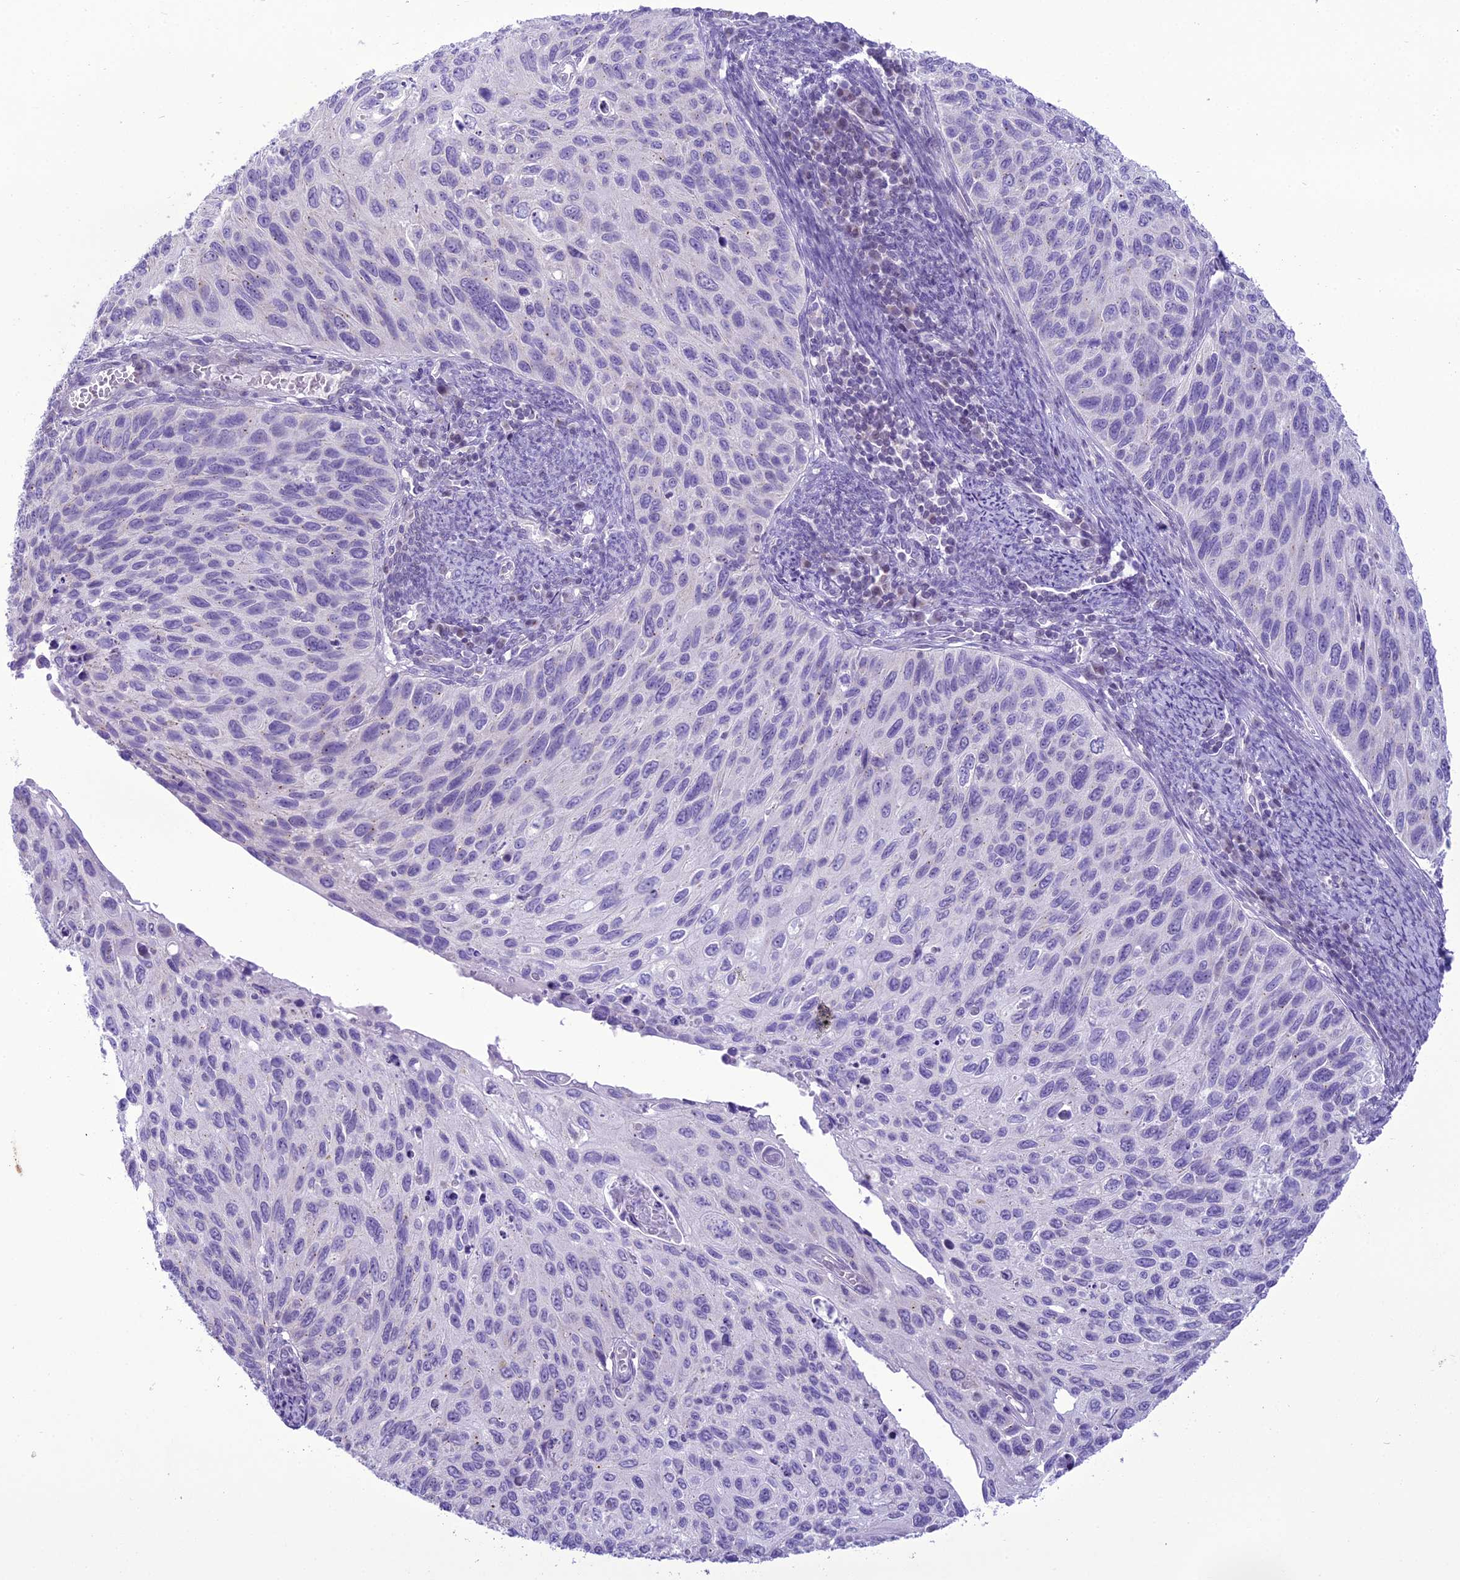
{"staining": {"intensity": "negative", "quantity": "none", "location": "none"}, "tissue": "cervical cancer", "cell_type": "Tumor cells", "image_type": "cancer", "snomed": [{"axis": "morphology", "description": "Squamous cell carcinoma, NOS"}, {"axis": "topography", "description": "Cervix"}], "caption": "Cervical cancer (squamous cell carcinoma) was stained to show a protein in brown. There is no significant positivity in tumor cells. (Brightfield microscopy of DAB immunohistochemistry at high magnification).", "gene": "B9D2", "patient": {"sex": "female", "age": 70}}